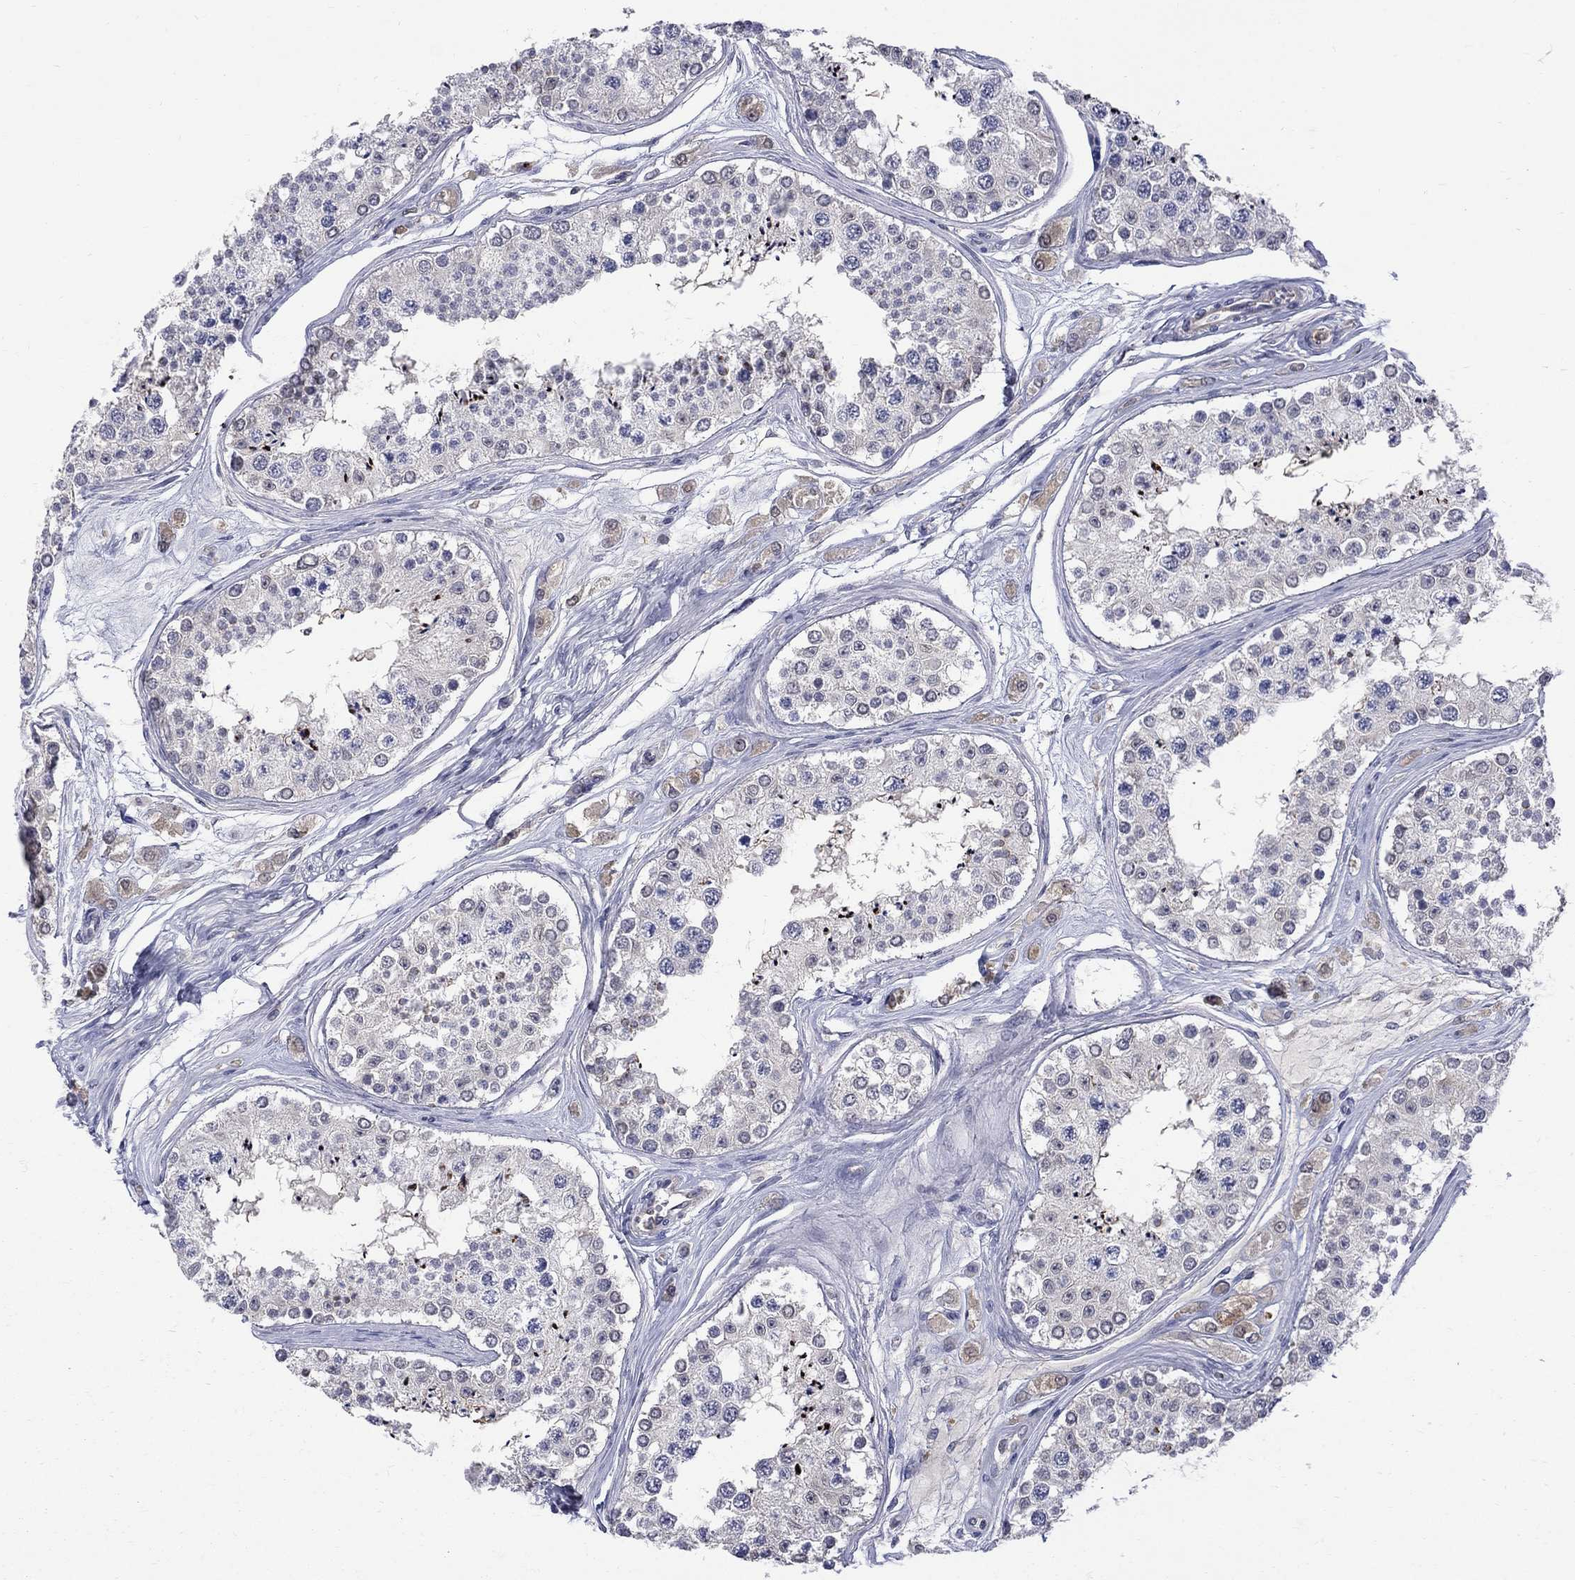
{"staining": {"intensity": "strong", "quantity": "<25%", "location": "cytoplasmic/membranous"}, "tissue": "testis", "cell_type": "Cells in seminiferous ducts", "image_type": "normal", "snomed": [{"axis": "morphology", "description": "Normal tissue, NOS"}, {"axis": "topography", "description": "Testis"}], "caption": "Immunohistochemistry of unremarkable testis displays medium levels of strong cytoplasmic/membranous staining in about <25% of cells in seminiferous ducts.", "gene": "HKDC1", "patient": {"sex": "male", "age": 25}}